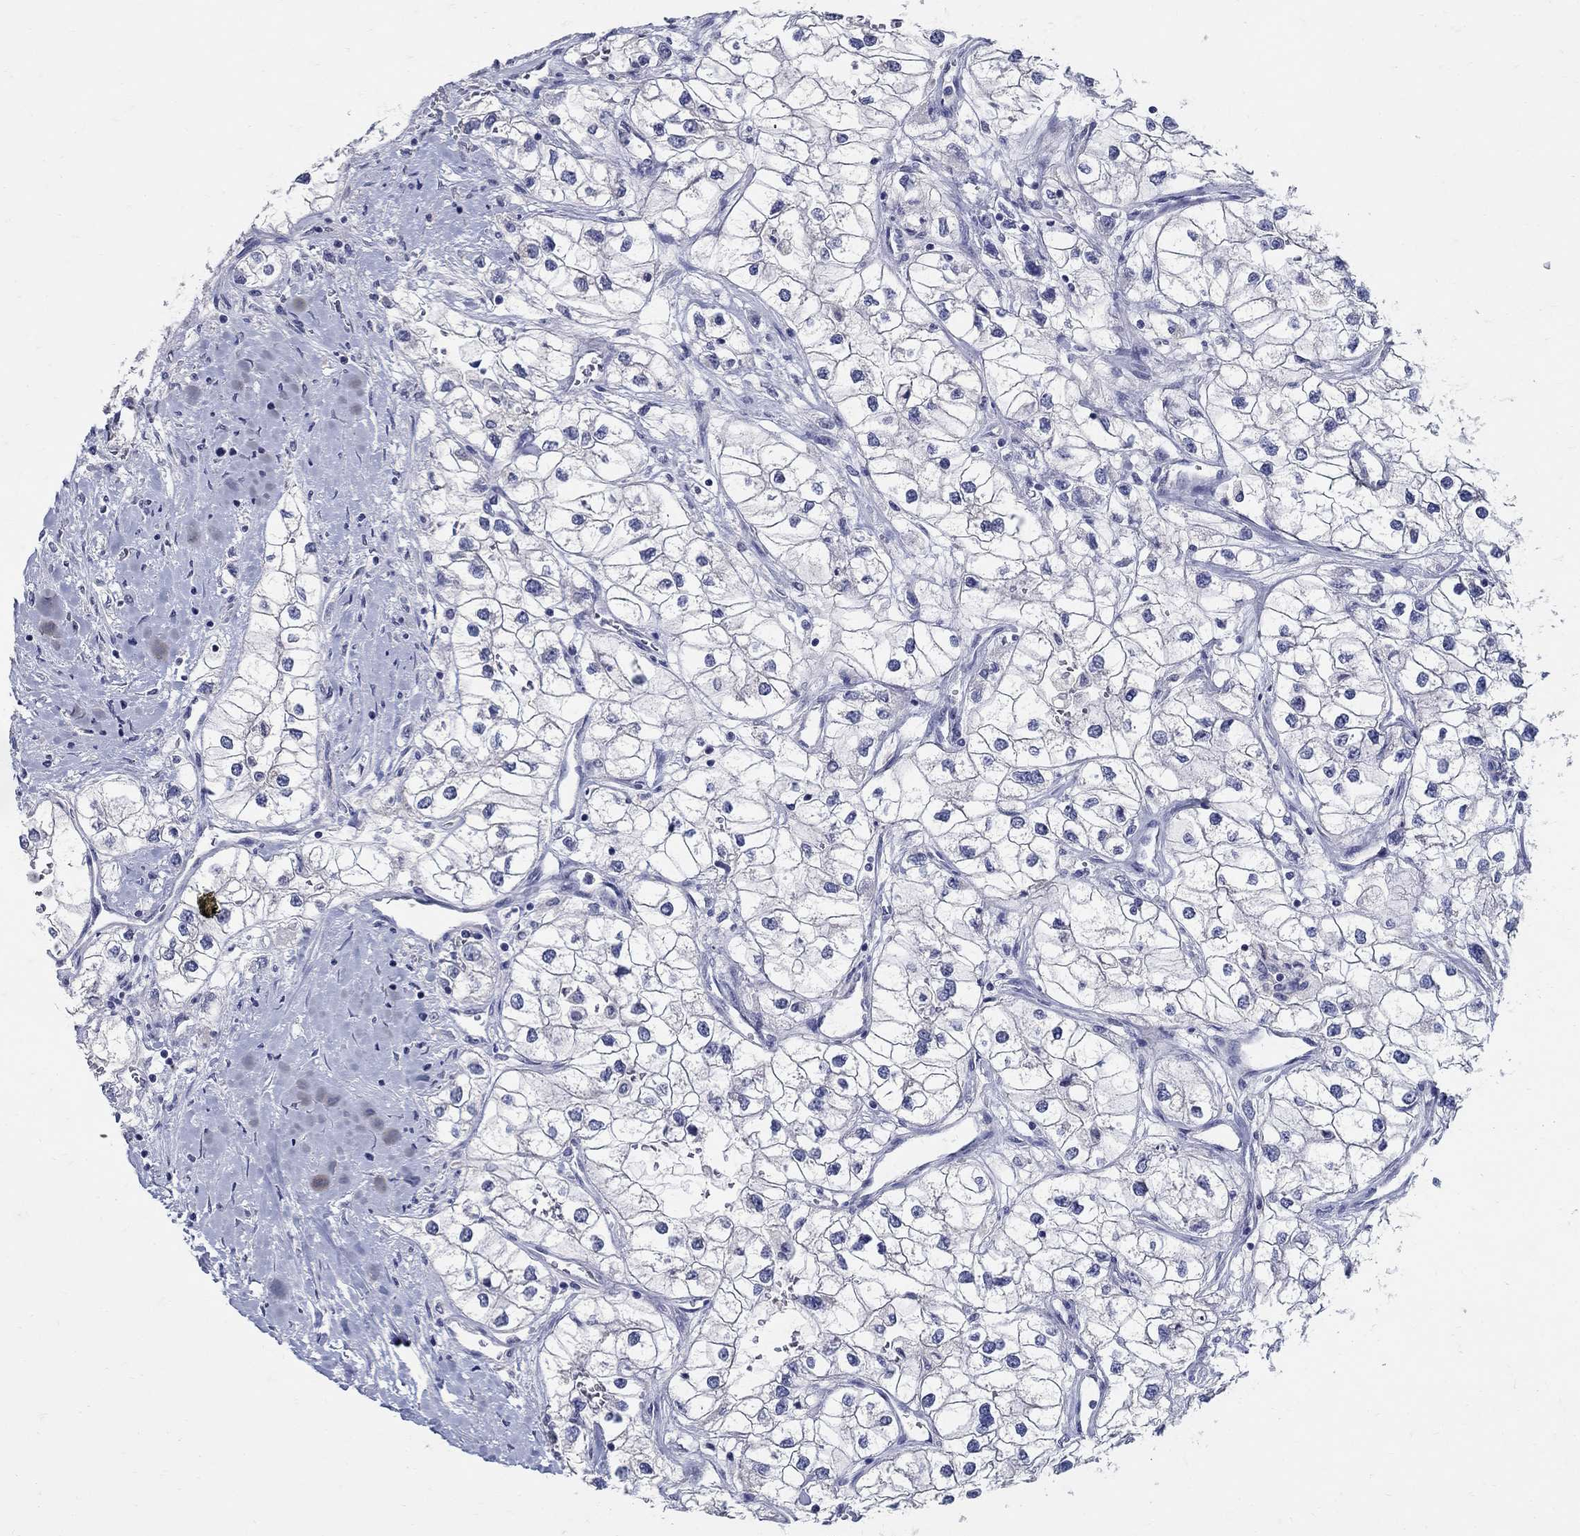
{"staining": {"intensity": "negative", "quantity": "none", "location": "none"}, "tissue": "renal cancer", "cell_type": "Tumor cells", "image_type": "cancer", "snomed": [{"axis": "morphology", "description": "Adenocarcinoma, NOS"}, {"axis": "topography", "description": "Kidney"}], "caption": "High magnification brightfield microscopy of renal cancer (adenocarcinoma) stained with DAB (3,3'-diaminobenzidine) (brown) and counterstained with hematoxylin (blue): tumor cells show no significant positivity.", "gene": "SOX2", "patient": {"sex": "male", "age": 59}}